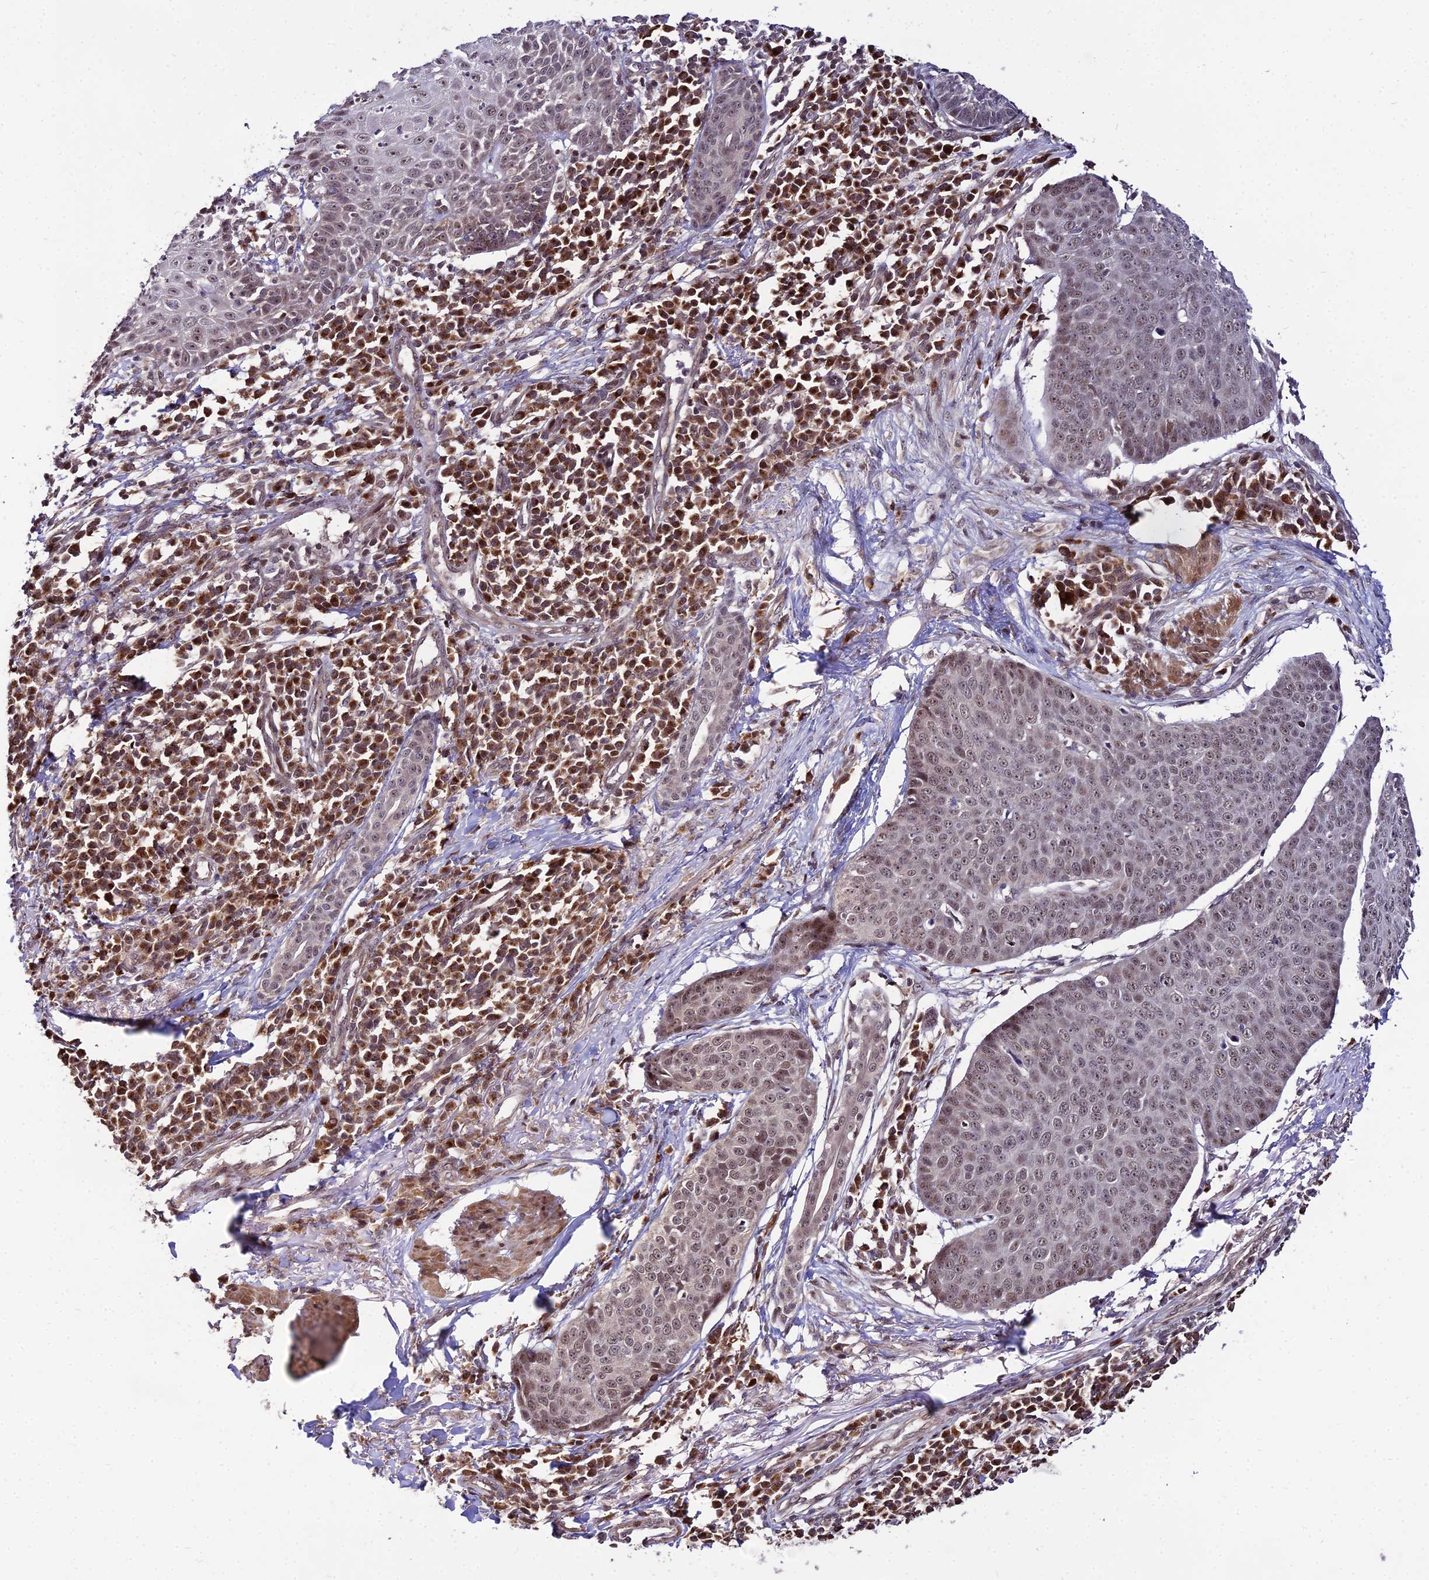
{"staining": {"intensity": "weak", "quantity": ">75%", "location": "nuclear"}, "tissue": "skin cancer", "cell_type": "Tumor cells", "image_type": "cancer", "snomed": [{"axis": "morphology", "description": "Squamous cell carcinoma, NOS"}, {"axis": "topography", "description": "Skin"}], "caption": "Skin cancer (squamous cell carcinoma) stained with a protein marker reveals weak staining in tumor cells.", "gene": "CIB3", "patient": {"sex": "male", "age": 71}}